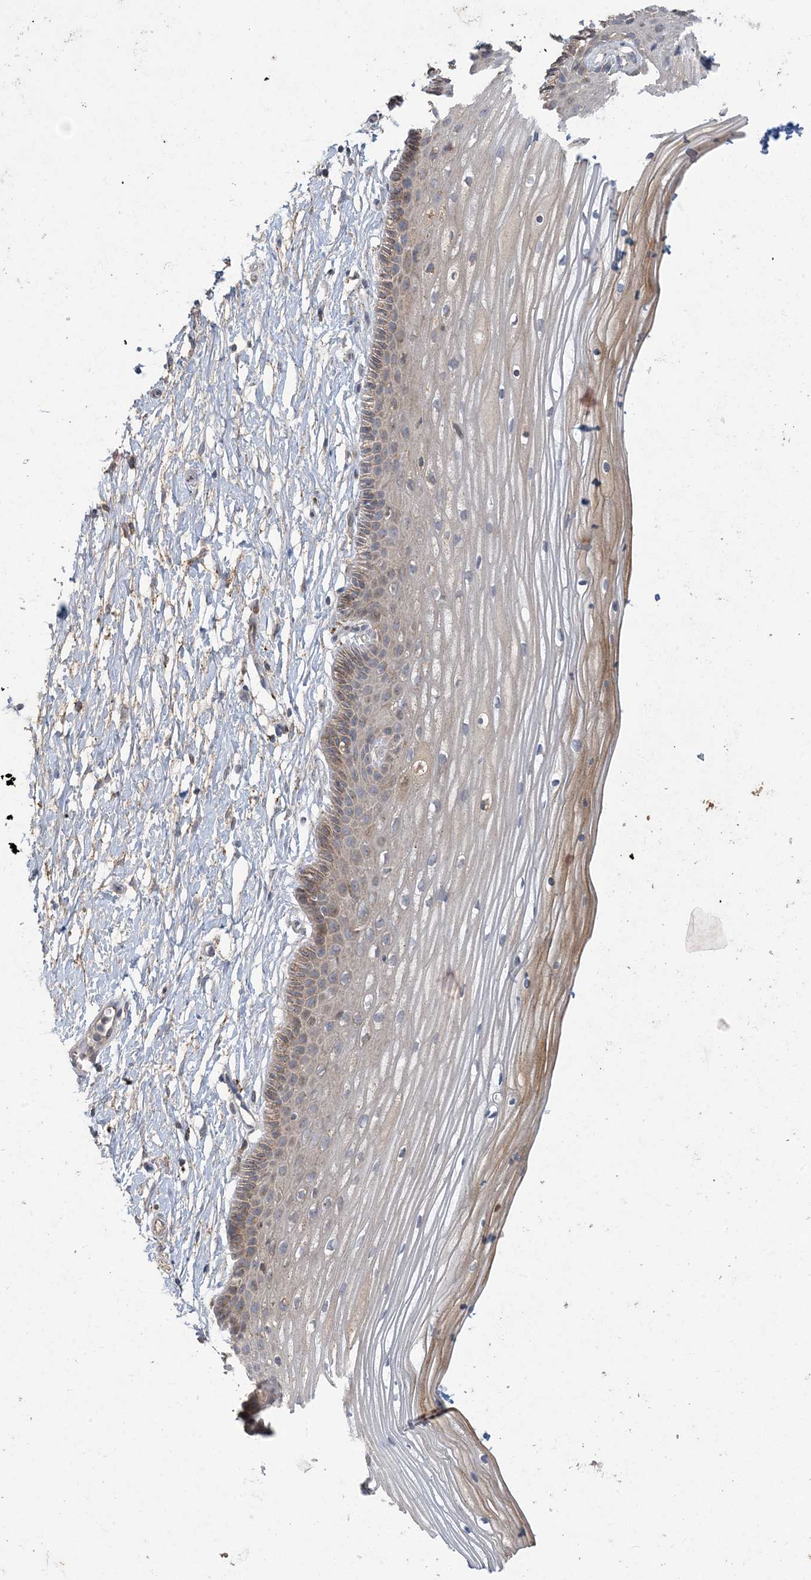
{"staining": {"intensity": "moderate", "quantity": ">75%", "location": "cytoplasmic/membranous"}, "tissue": "vagina", "cell_type": "Squamous epithelial cells", "image_type": "normal", "snomed": [{"axis": "morphology", "description": "Normal tissue, NOS"}, {"axis": "topography", "description": "Vagina"}, {"axis": "topography", "description": "Cervix"}], "caption": "High-magnification brightfield microscopy of benign vagina stained with DAB (brown) and counterstained with hematoxylin (blue). squamous epithelial cells exhibit moderate cytoplasmic/membranous positivity is seen in about>75% of cells. (DAB IHC with brightfield microscopy, high magnification).", "gene": "MRPS18A", "patient": {"sex": "female", "age": 40}}